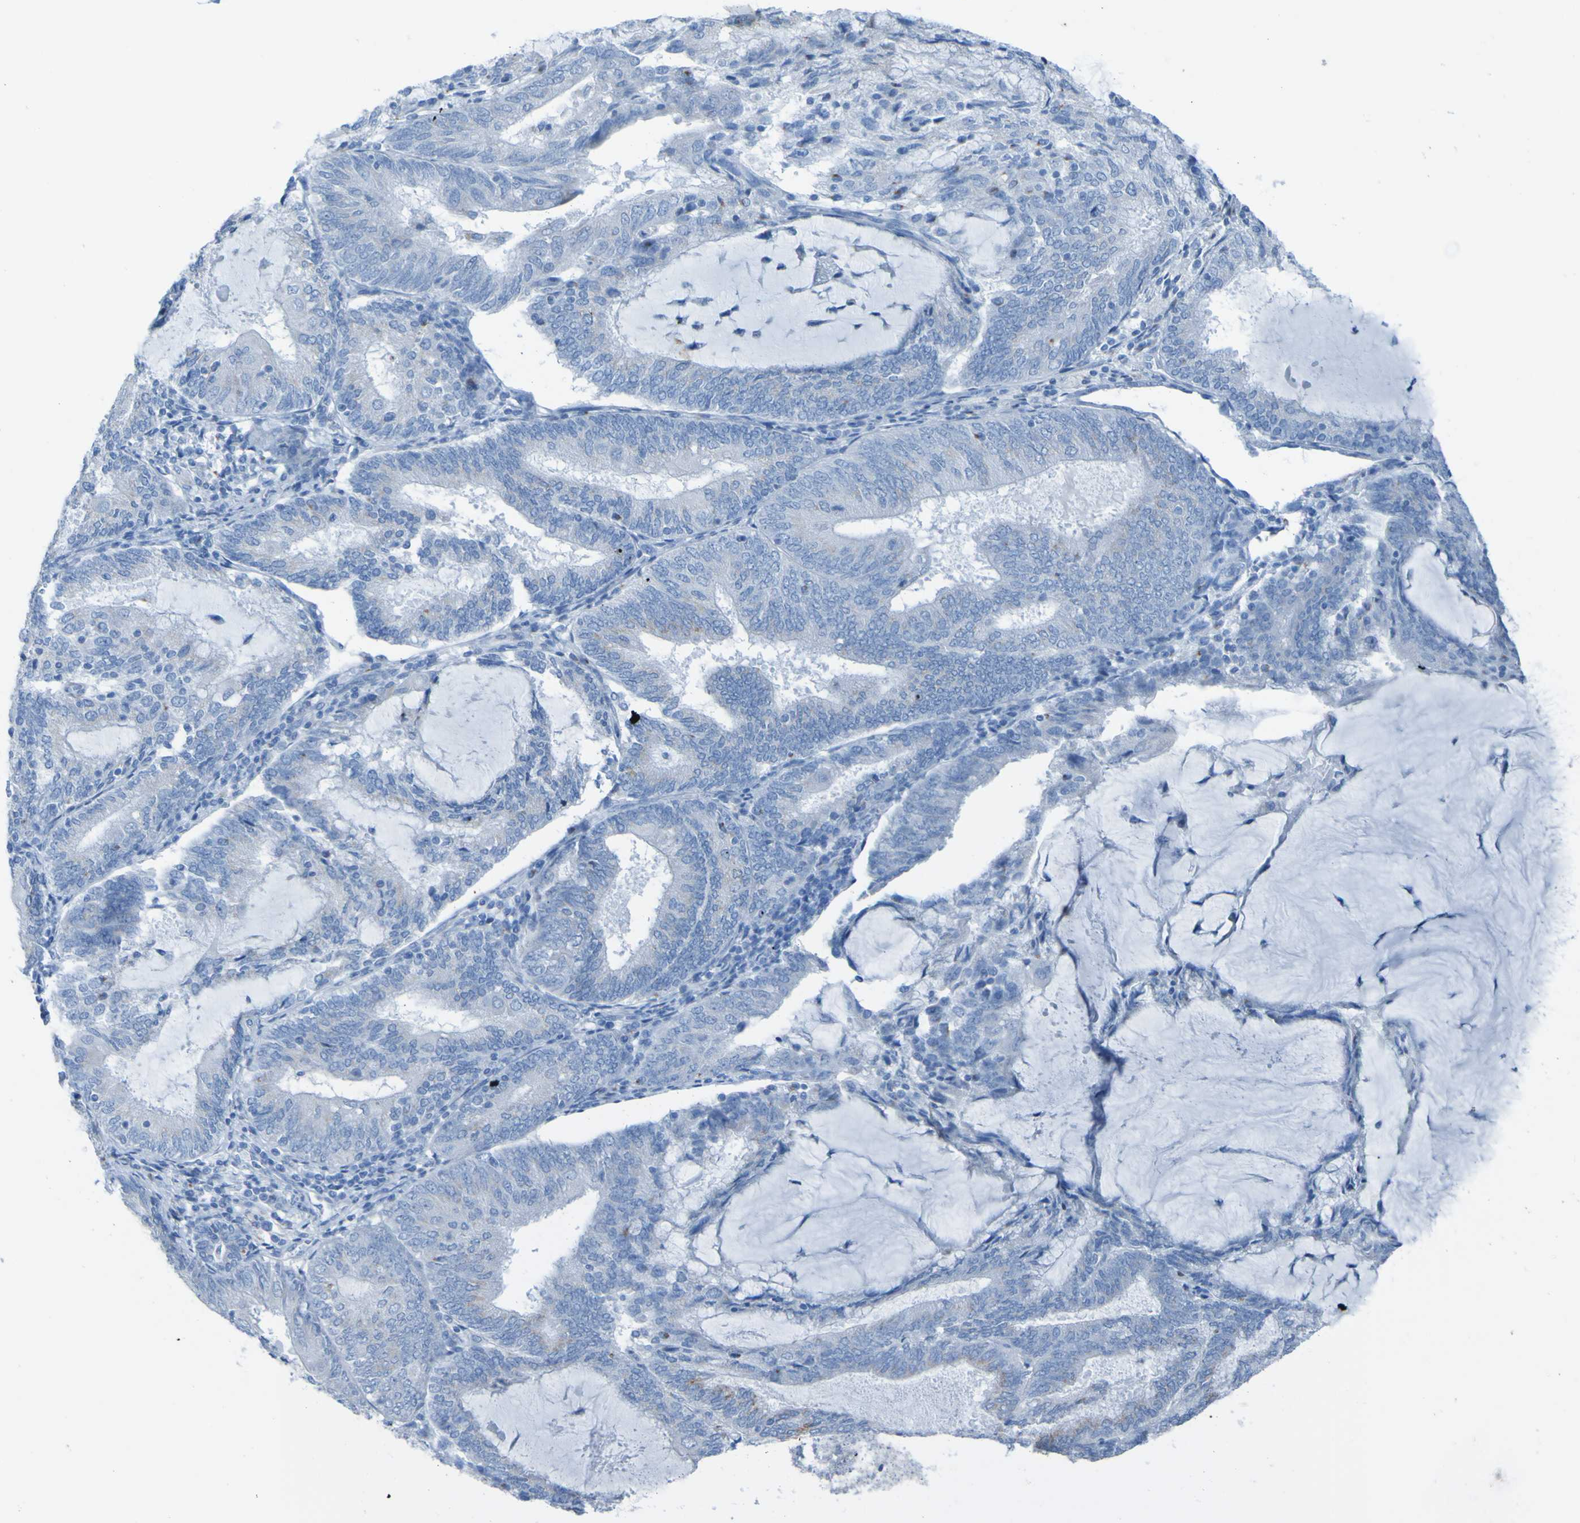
{"staining": {"intensity": "weak", "quantity": "<25%", "location": "cytoplasmic/membranous"}, "tissue": "endometrial cancer", "cell_type": "Tumor cells", "image_type": "cancer", "snomed": [{"axis": "morphology", "description": "Adenocarcinoma, NOS"}, {"axis": "topography", "description": "Endometrium"}], "caption": "Endometrial cancer stained for a protein using IHC demonstrates no positivity tumor cells.", "gene": "ACMSD", "patient": {"sex": "female", "age": 81}}